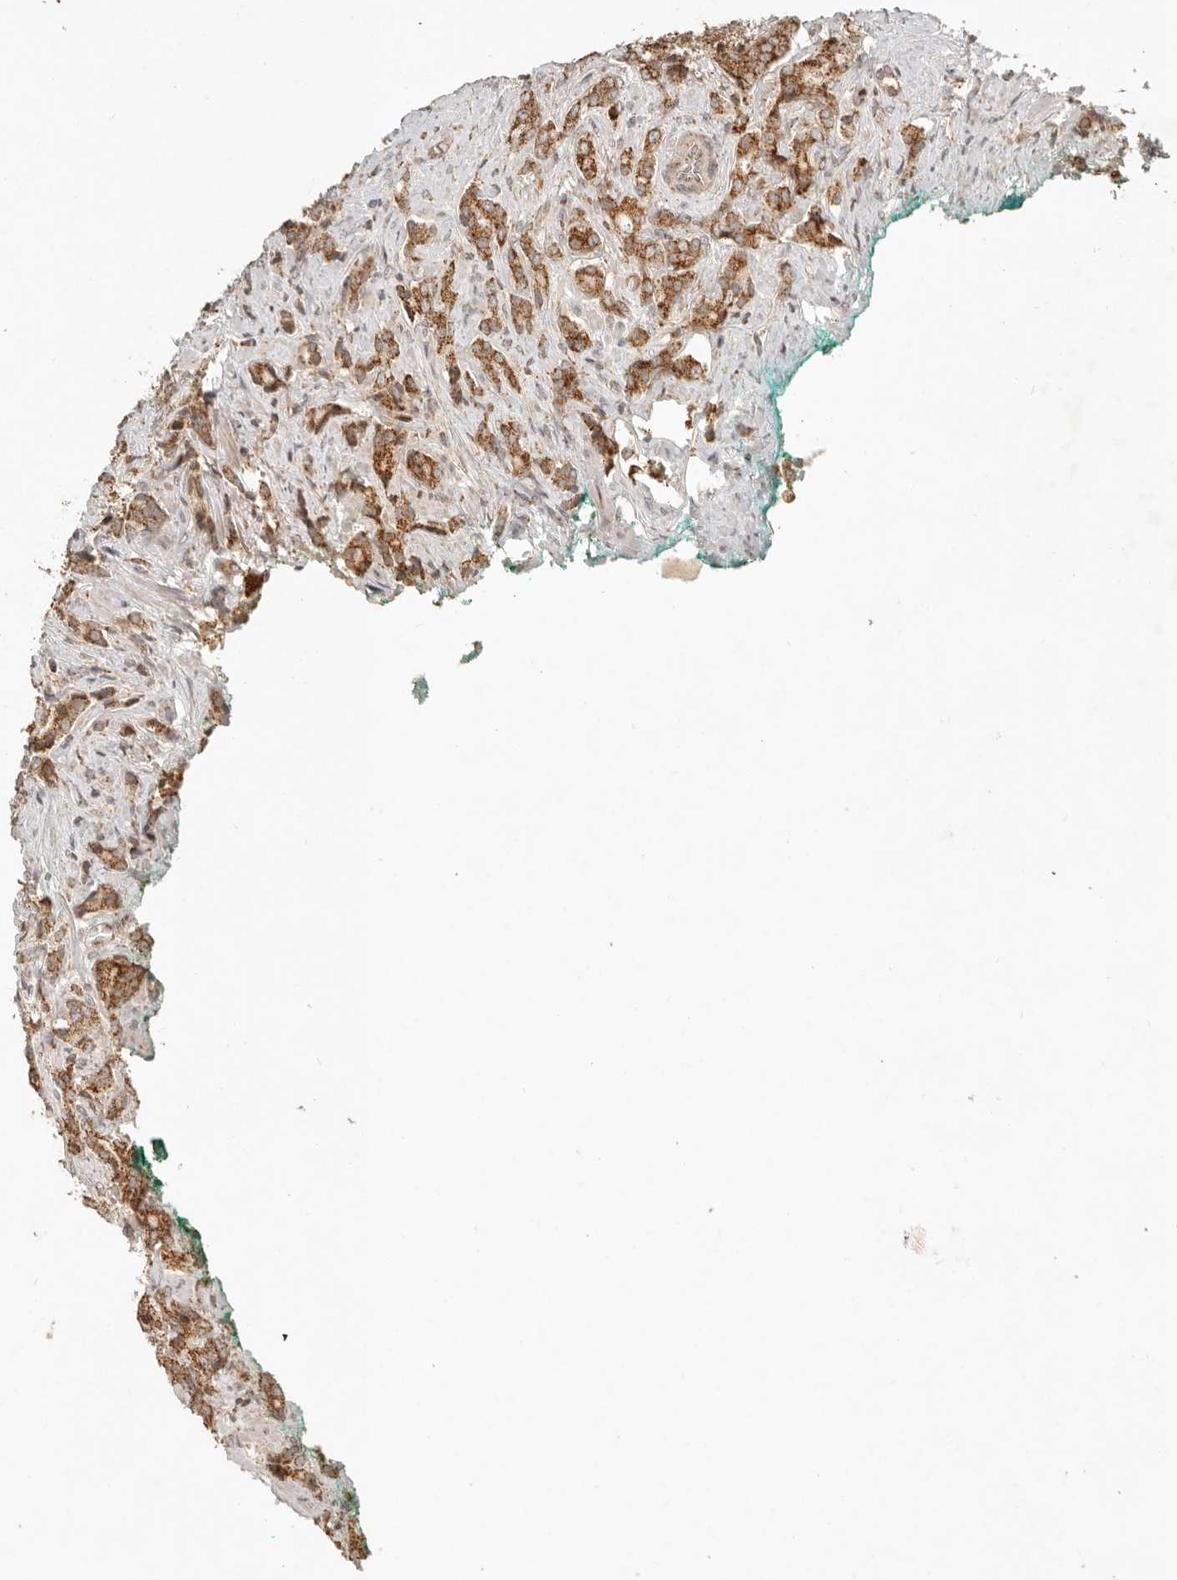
{"staining": {"intensity": "moderate", "quantity": ">75%", "location": "cytoplasmic/membranous"}, "tissue": "prostate cancer", "cell_type": "Tumor cells", "image_type": "cancer", "snomed": [{"axis": "morphology", "description": "Adenocarcinoma, High grade"}, {"axis": "topography", "description": "Prostate"}], "caption": "Prostate cancer tissue shows moderate cytoplasmic/membranous staining in approximately >75% of tumor cells", "gene": "MRPL55", "patient": {"sex": "male", "age": 57}}